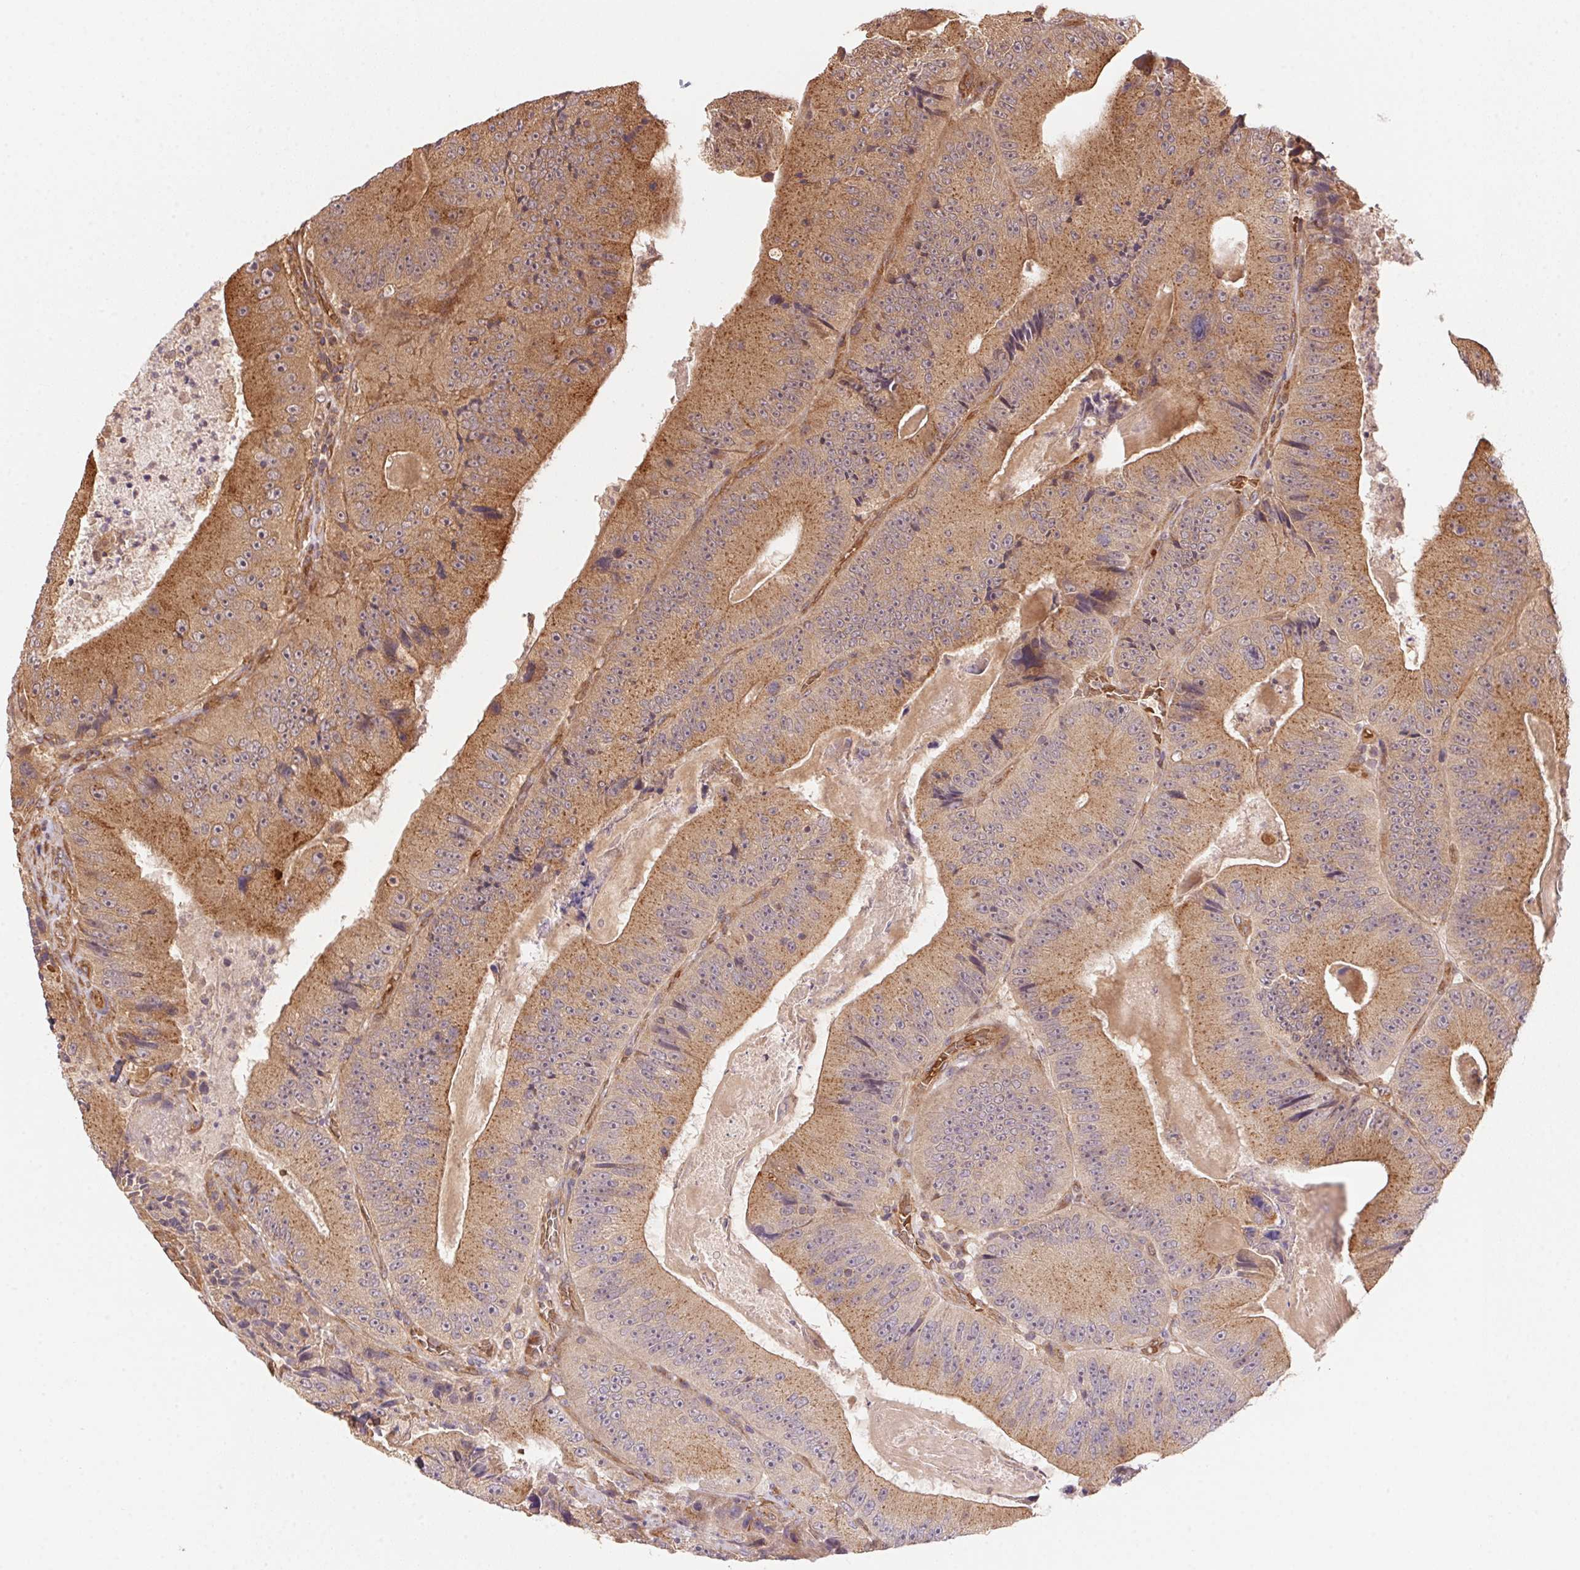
{"staining": {"intensity": "moderate", "quantity": ">75%", "location": "cytoplasmic/membranous"}, "tissue": "colorectal cancer", "cell_type": "Tumor cells", "image_type": "cancer", "snomed": [{"axis": "morphology", "description": "Adenocarcinoma, NOS"}, {"axis": "topography", "description": "Colon"}], "caption": "This is an image of immunohistochemistry (IHC) staining of colorectal adenocarcinoma, which shows moderate staining in the cytoplasmic/membranous of tumor cells.", "gene": "USE1", "patient": {"sex": "female", "age": 86}}